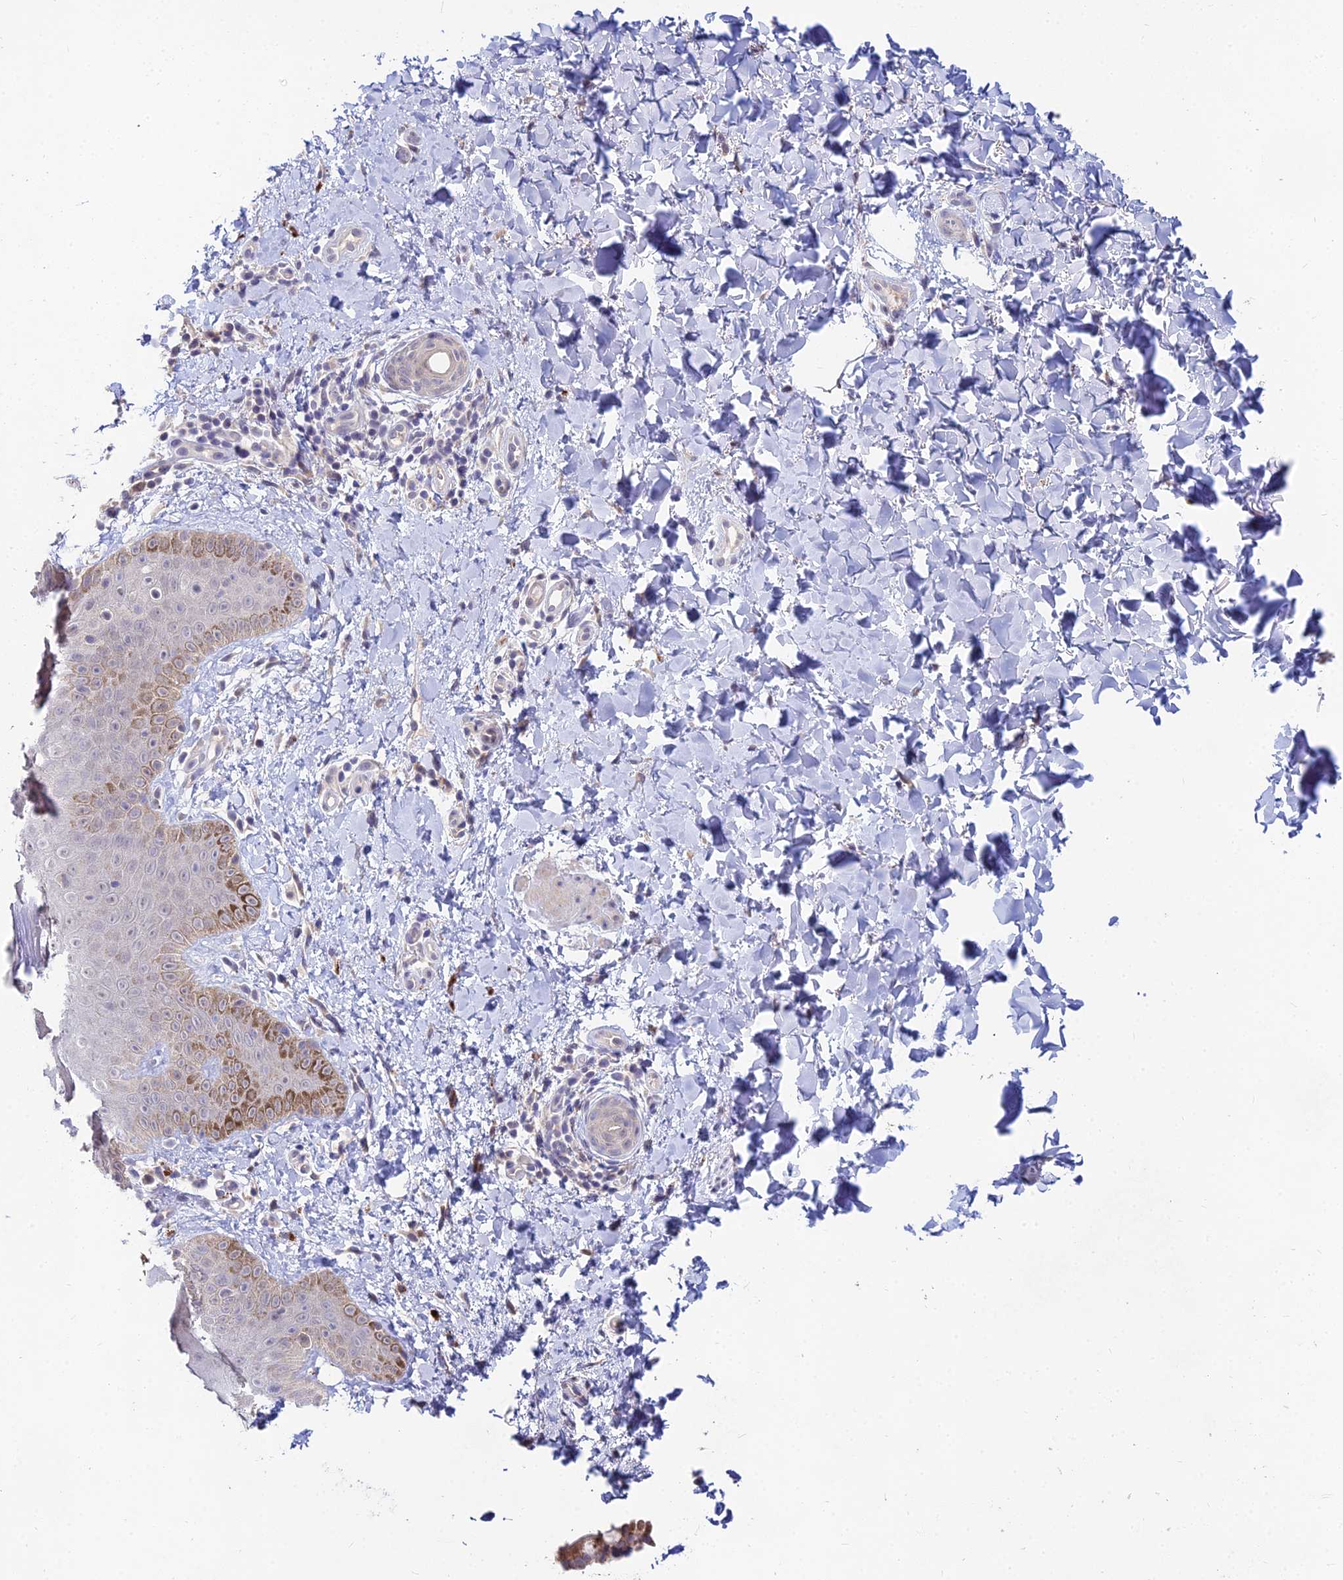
{"staining": {"intensity": "moderate", "quantity": "<25%", "location": "cytoplasmic/membranous"}, "tissue": "skin", "cell_type": "Epidermal cells", "image_type": "normal", "snomed": [{"axis": "morphology", "description": "Normal tissue, NOS"}, {"axis": "morphology", "description": "Neoplasm, malignant, NOS"}, {"axis": "topography", "description": "Anal"}], "caption": "Moderate cytoplasmic/membranous protein staining is appreciated in about <25% of epidermal cells in skin.", "gene": "WDR43", "patient": {"sex": "male", "age": 47}}